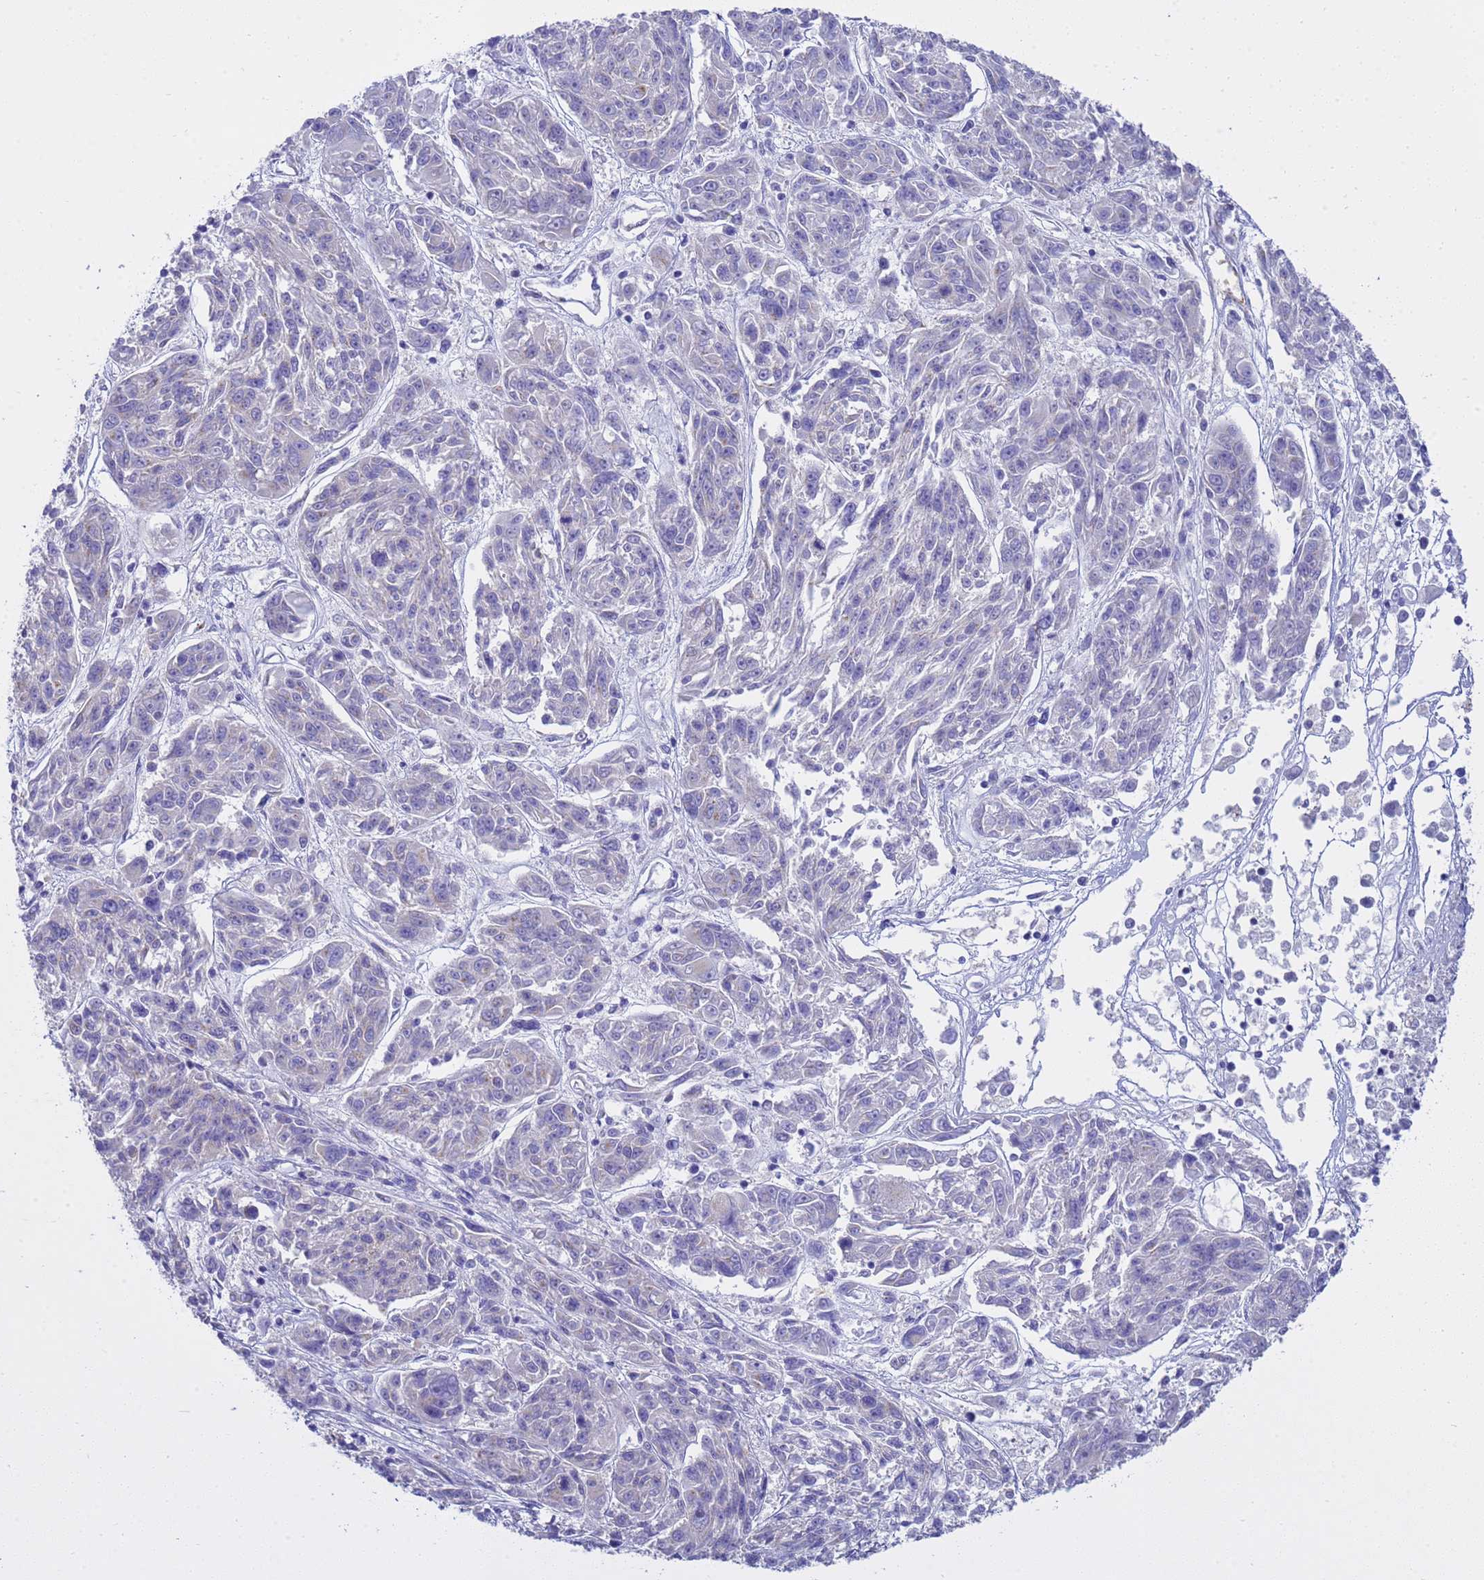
{"staining": {"intensity": "negative", "quantity": "none", "location": "none"}, "tissue": "melanoma", "cell_type": "Tumor cells", "image_type": "cancer", "snomed": [{"axis": "morphology", "description": "Malignant melanoma, NOS"}, {"axis": "topography", "description": "Skin"}], "caption": "Immunohistochemistry (IHC) photomicrograph of melanoma stained for a protein (brown), which displays no expression in tumor cells. Nuclei are stained in blue.", "gene": "ANAPC1", "patient": {"sex": "male", "age": 53}}